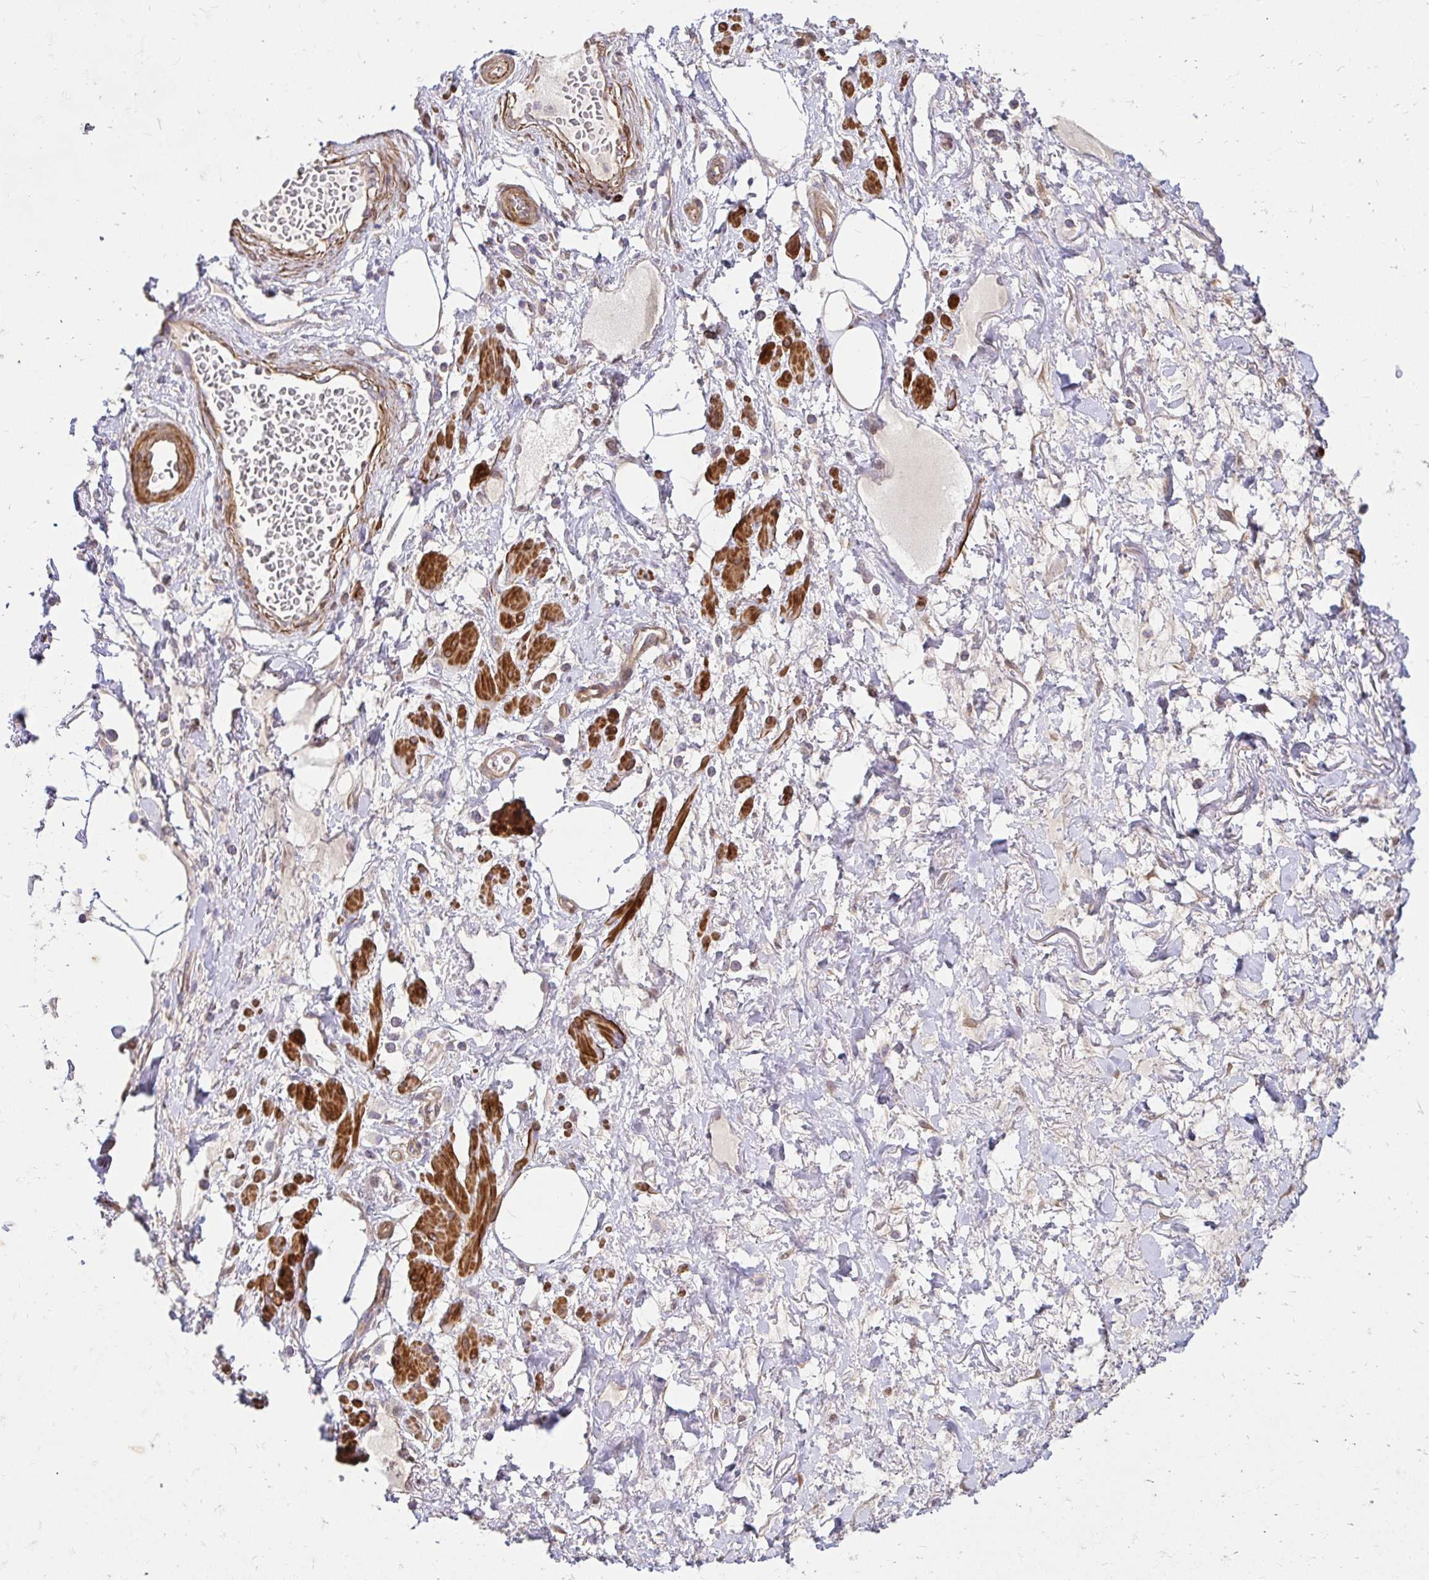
{"staining": {"intensity": "negative", "quantity": "none", "location": "none"}, "tissue": "adipose tissue", "cell_type": "Adipocytes", "image_type": "normal", "snomed": [{"axis": "morphology", "description": "Normal tissue, NOS"}, {"axis": "topography", "description": "Vagina"}, {"axis": "topography", "description": "Peripheral nerve tissue"}], "caption": "Protein analysis of unremarkable adipose tissue shows no significant positivity in adipocytes. (Immunohistochemistry (ihc), brightfield microscopy, high magnification).", "gene": "YAP1", "patient": {"sex": "female", "age": 71}}